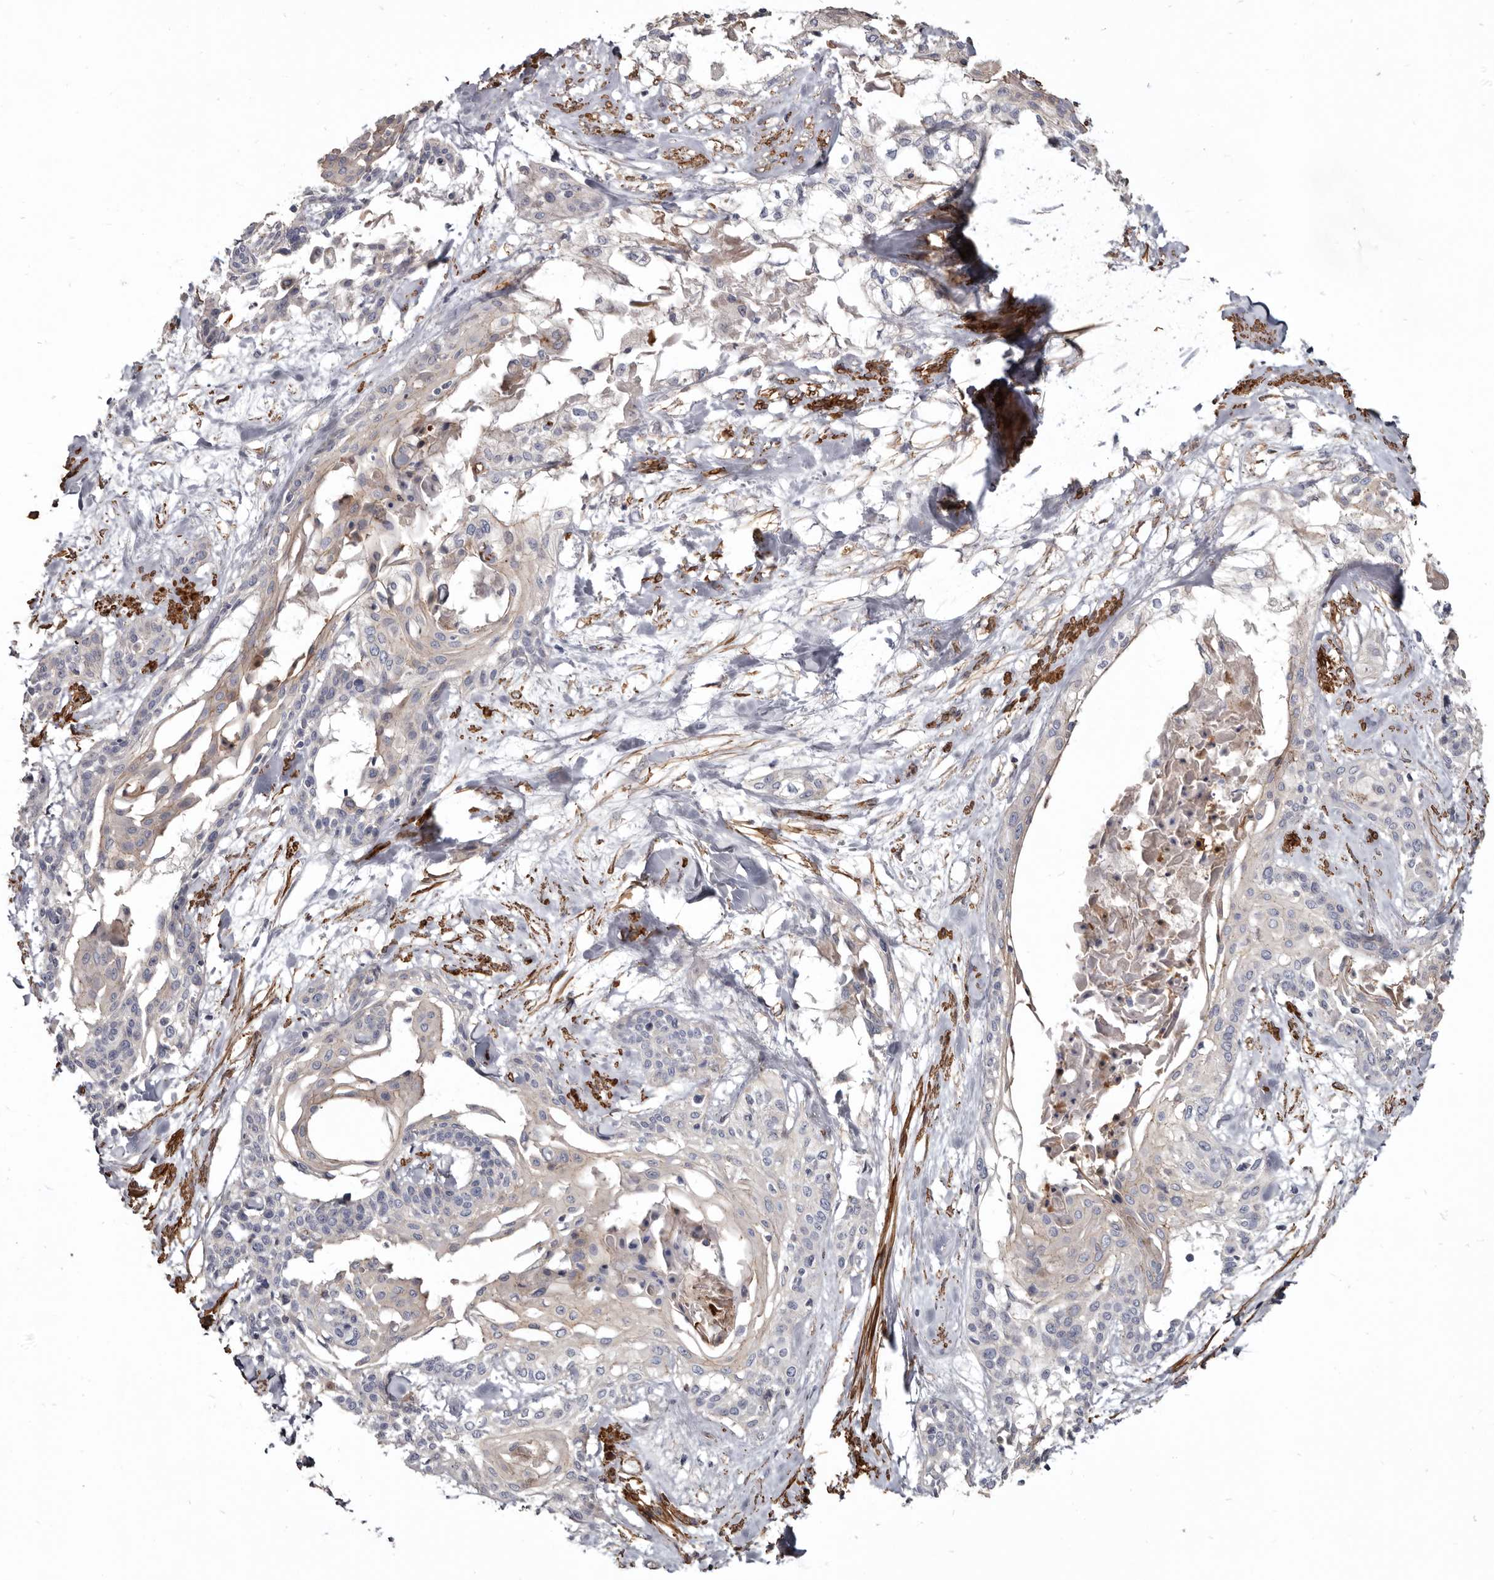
{"staining": {"intensity": "negative", "quantity": "none", "location": "none"}, "tissue": "cervical cancer", "cell_type": "Tumor cells", "image_type": "cancer", "snomed": [{"axis": "morphology", "description": "Squamous cell carcinoma, NOS"}, {"axis": "topography", "description": "Cervix"}], "caption": "This is an immunohistochemistry micrograph of cervical cancer (squamous cell carcinoma). There is no positivity in tumor cells.", "gene": "CGN", "patient": {"sex": "female", "age": 57}}